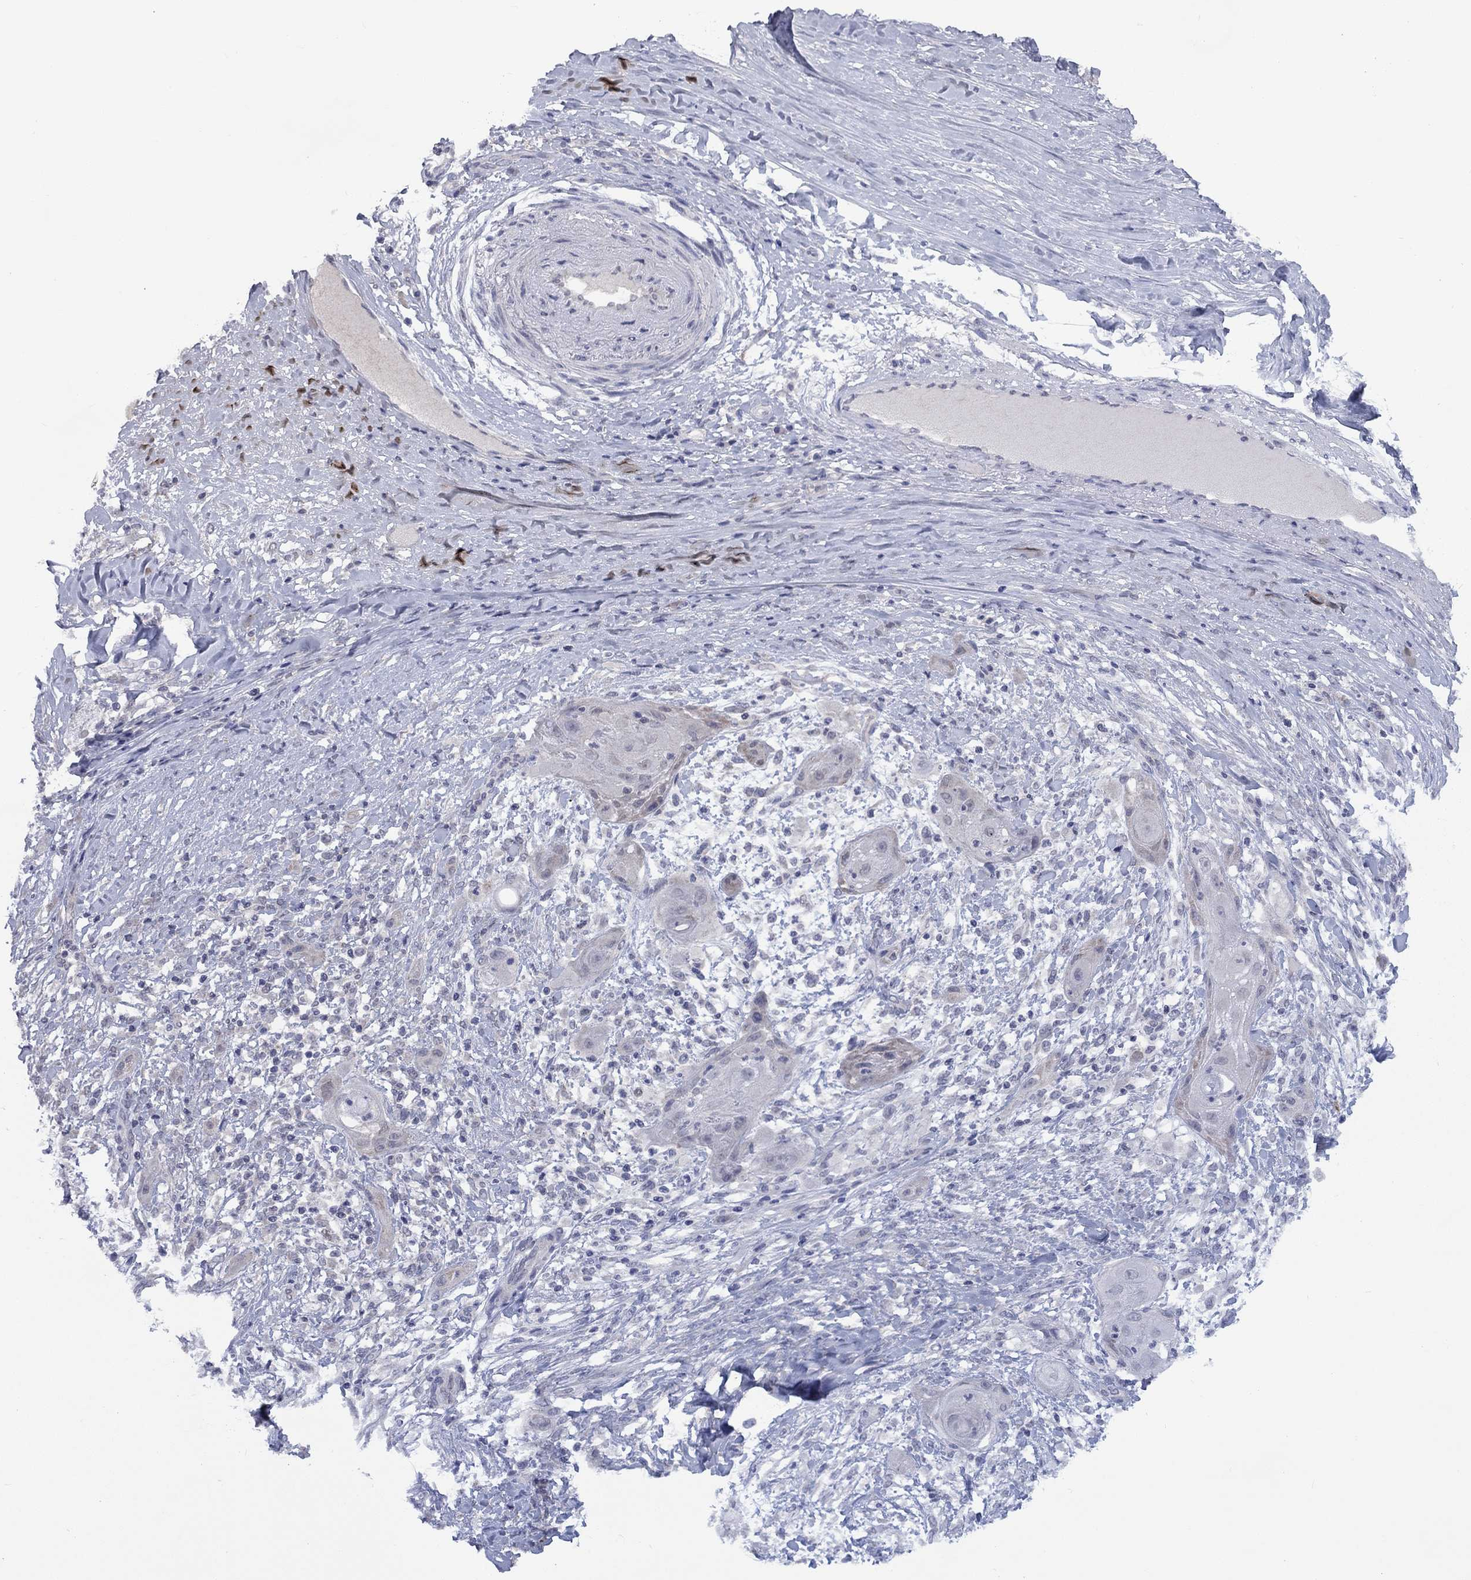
{"staining": {"intensity": "negative", "quantity": "none", "location": "none"}, "tissue": "skin cancer", "cell_type": "Tumor cells", "image_type": "cancer", "snomed": [{"axis": "morphology", "description": "Squamous cell carcinoma, NOS"}, {"axis": "topography", "description": "Skin"}], "caption": "Tumor cells show no significant protein staining in skin cancer (squamous cell carcinoma).", "gene": "SPATA33", "patient": {"sex": "male", "age": 62}}